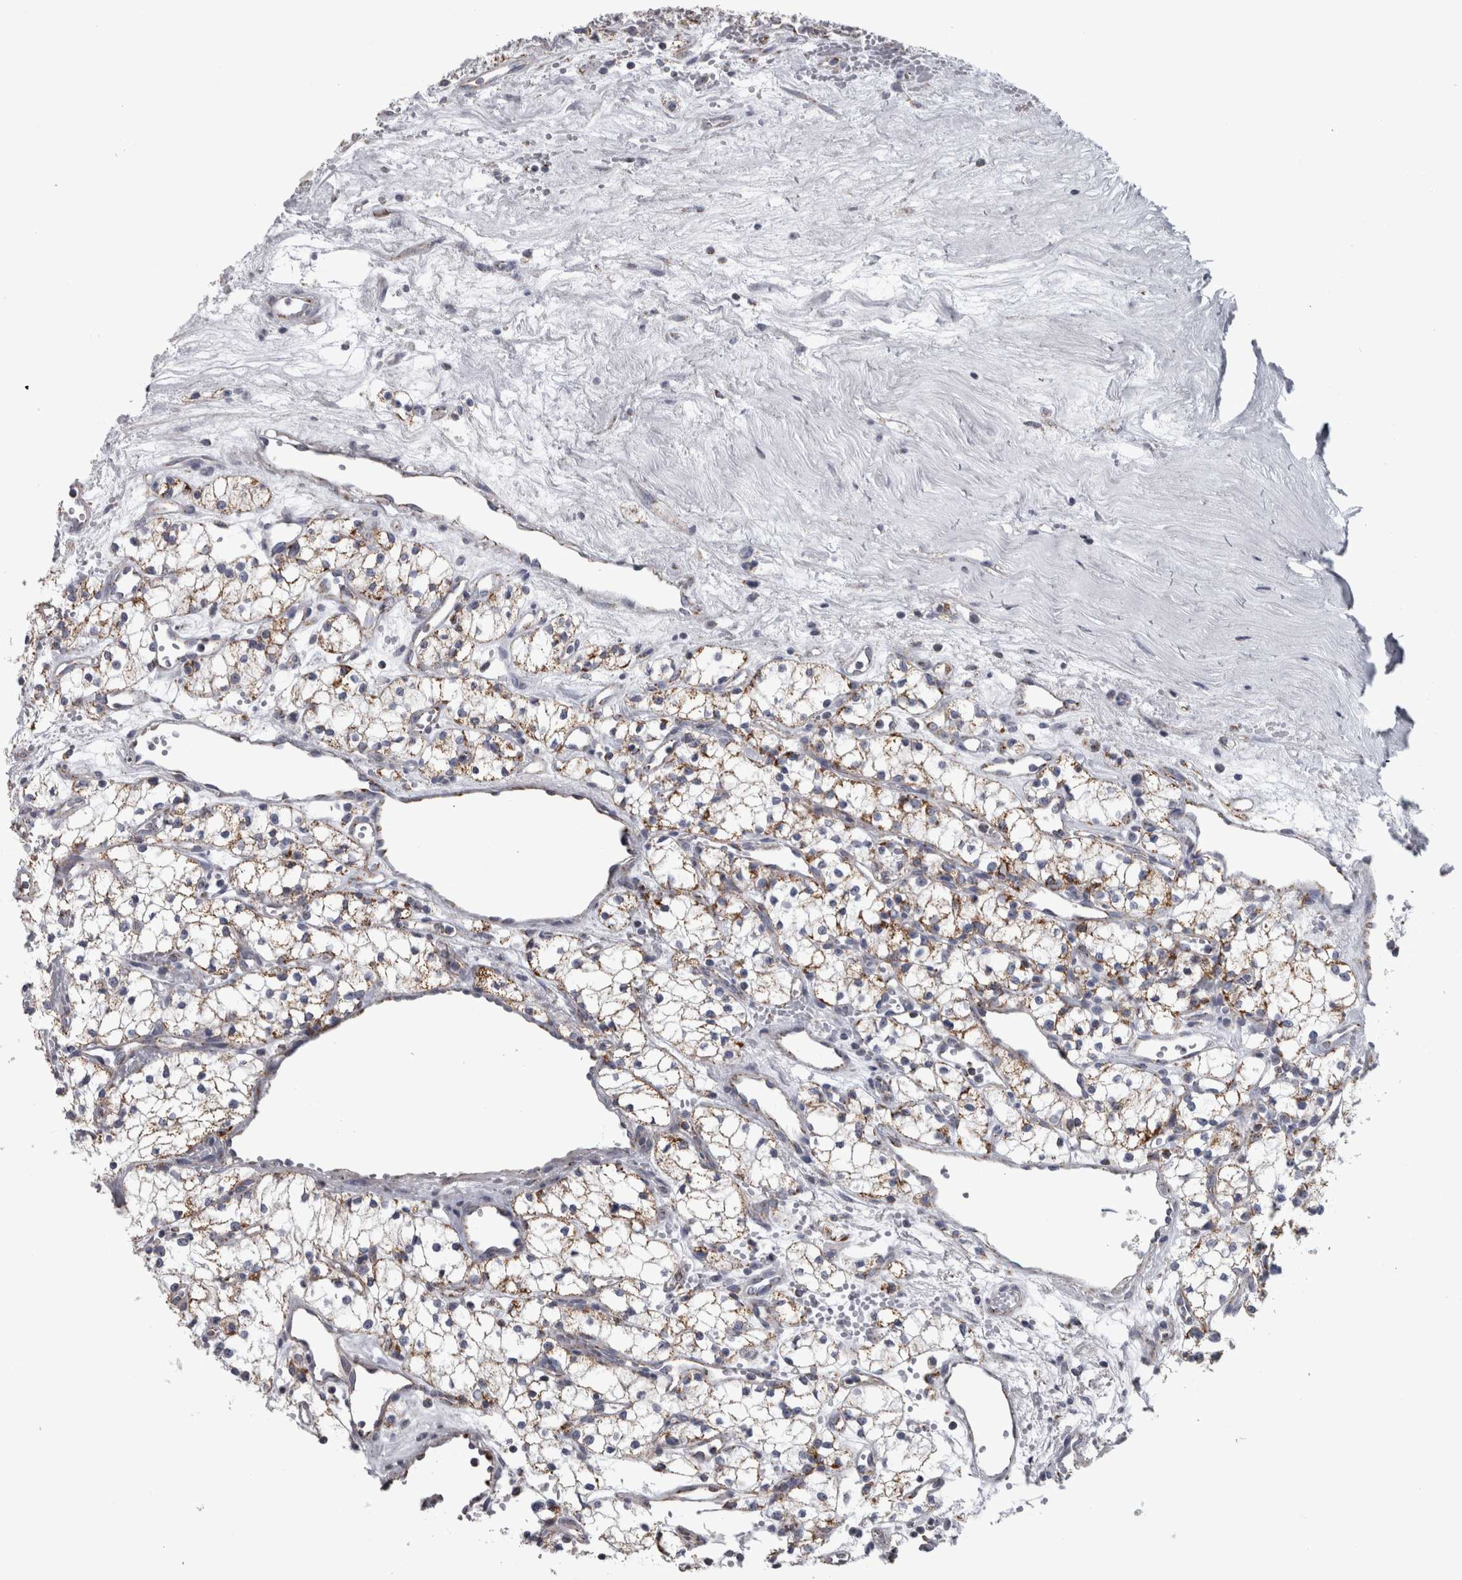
{"staining": {"intensity": "moderate", "quantity": ">75%", "location": "cytoplasmic/membranous"}, "tissue": "renal cancer", "cell_type": "Tumor cells", "image_type": "cancer", "snomed": [{"axis": "morphology", "description": "Adenocarcinoma, NOS"}, {"axis": "topography", "description": "Kidney"}], "caption": "High-power microscopy captured an IHC photomicrograph of renal cancer, revealing moderate cytoplasmic/membranous staining in about >75% of tumor cells. (DAB IHC with brightfield microscopy, high magnification).", "gene": "DBT", "patient": {"sex": "male", "age": 59}}